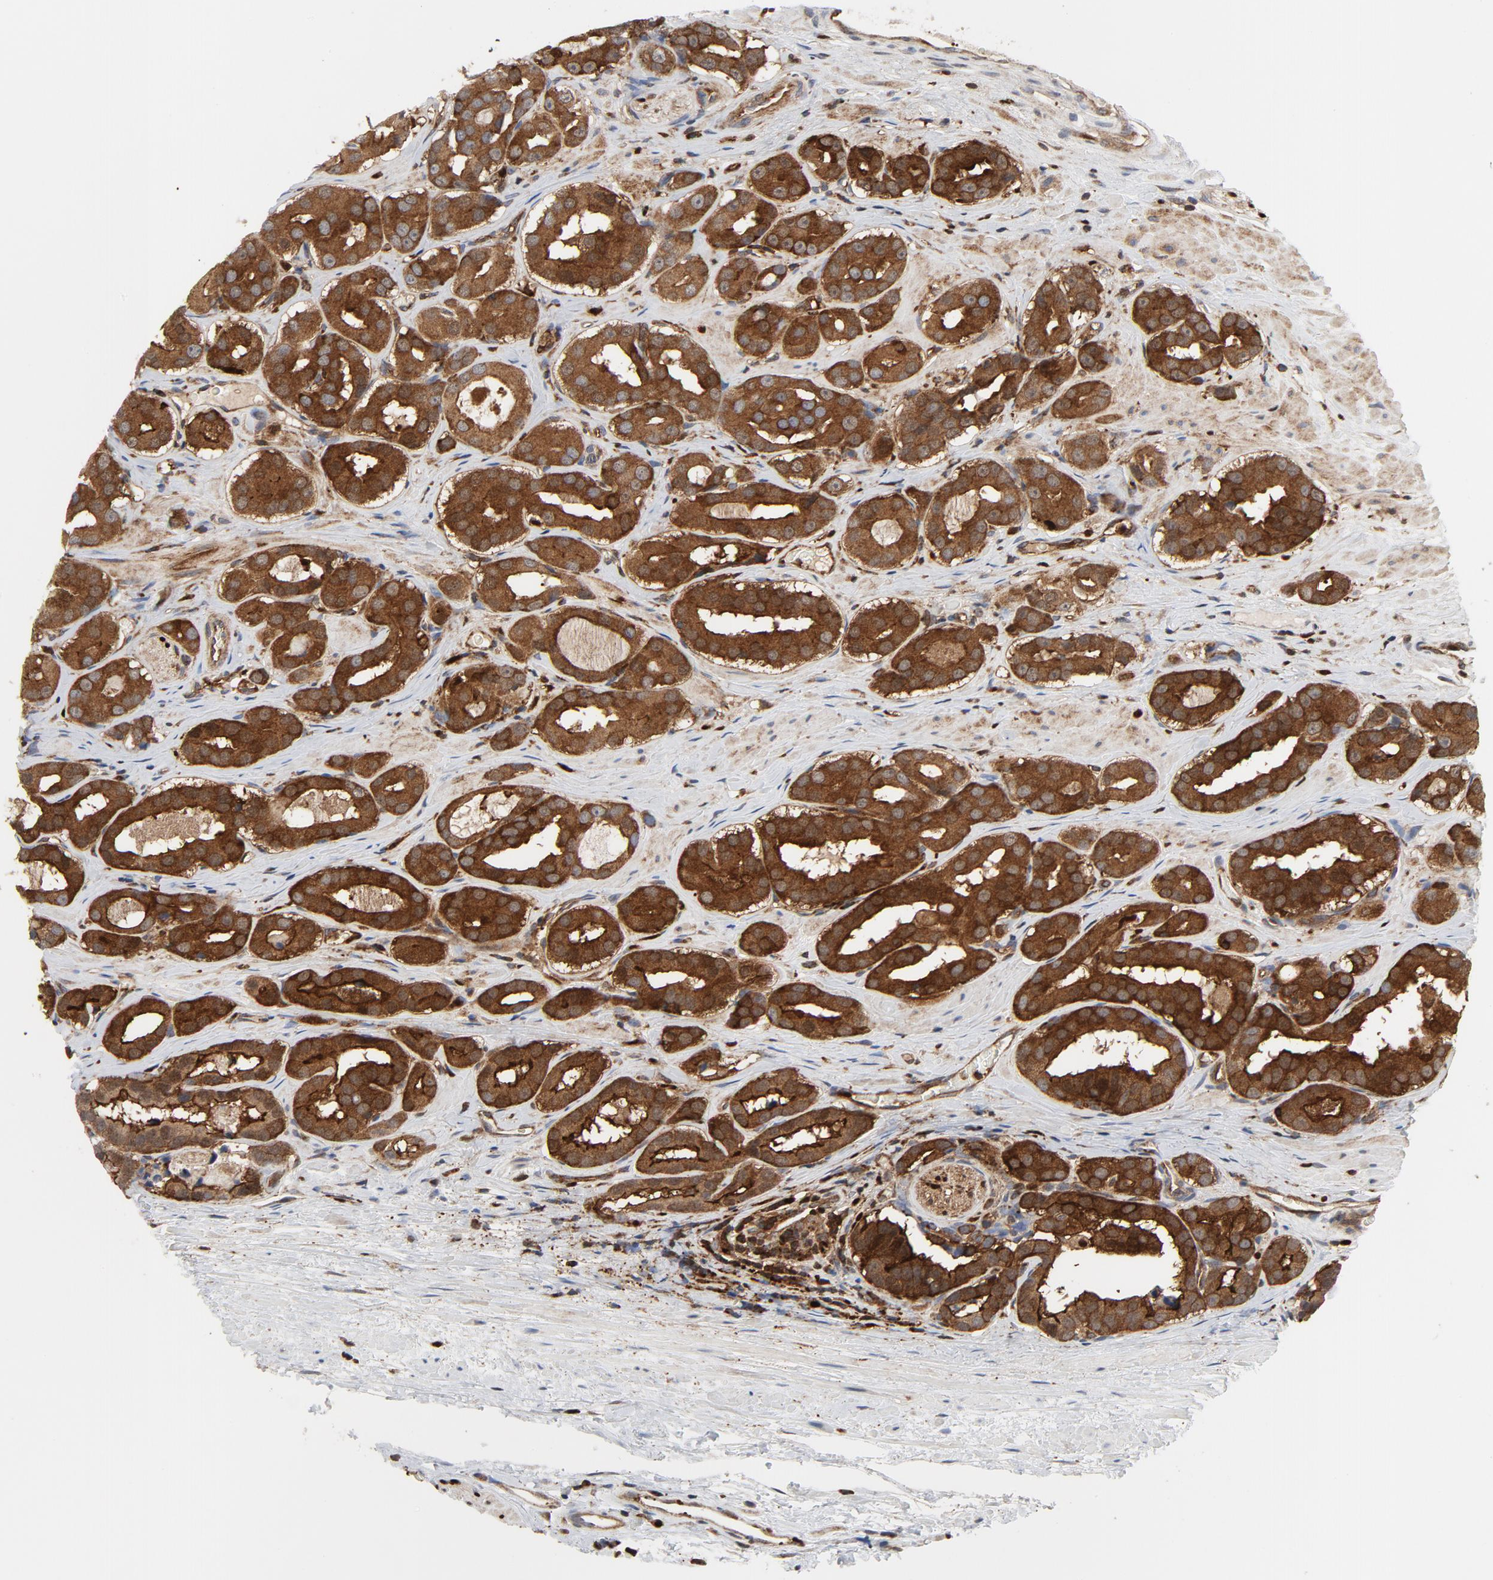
{"staining": {"intensity": "strong", "quantity": ">75%", "location": "cytoplasmic/membranous"}, "tissue": "prostate cancer", "cell_type": "Tumor cells", "image_type": "cancer", "snomed": [{"axis": "morphology", "description": "Adenocarcinoma, Low grade"}, {"axis": "topography", "description": "Prostate"}], "caption": "This micrograph reveals immunohistochemistry staining of human prostate cancer, with high strong cytoplasmic/membranous expression in about >75% of tumor cells.", "gene": "YES1", "patient": {"sex": "male", "age": 59}}